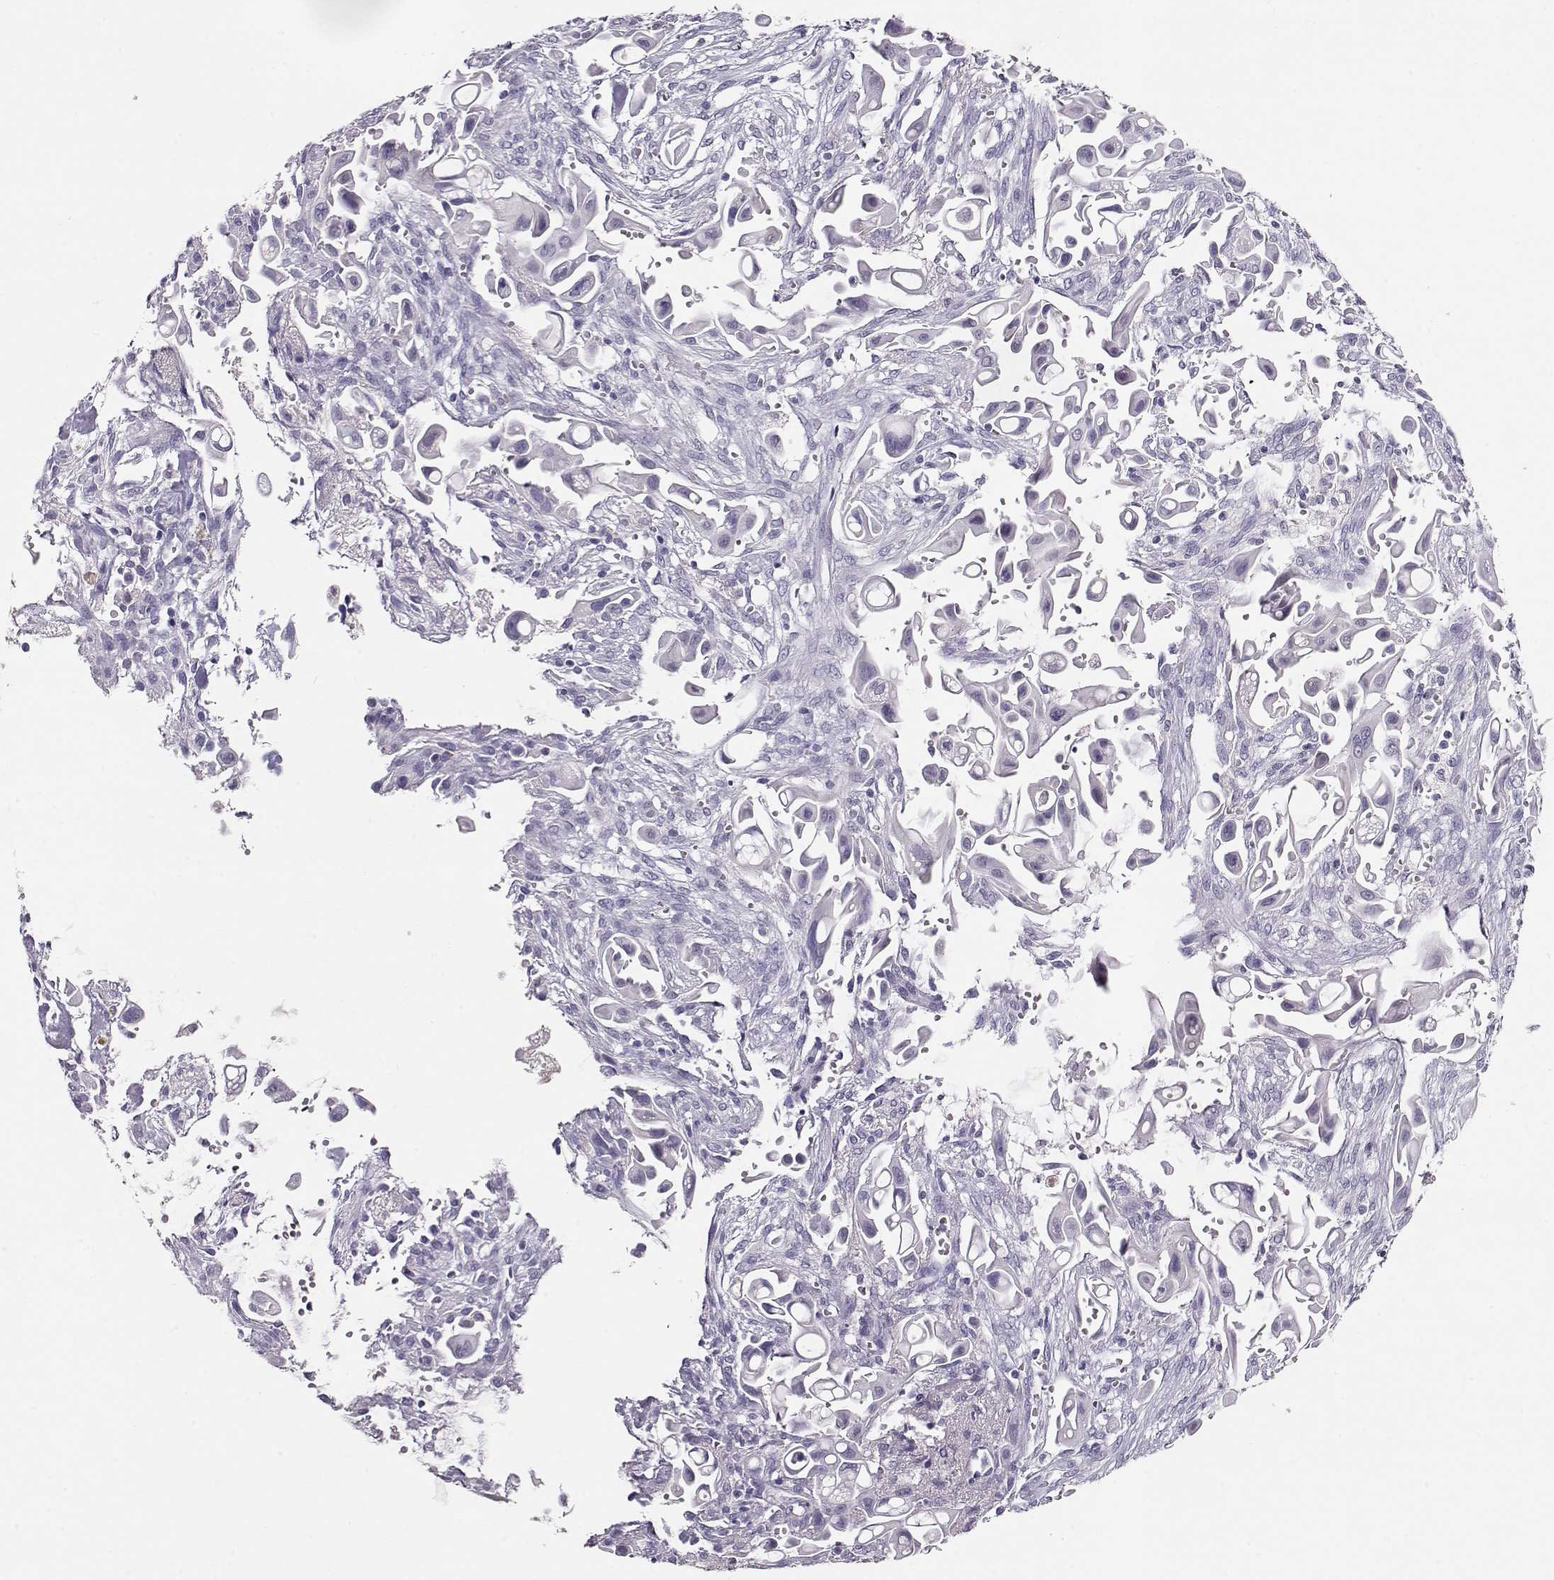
{"staining": {"intensity": "negative", "quantity": "none", "location": "none"}, "tissue": "pancreatic cancer", "cell_type": "Tumor cells", "image_type": "cancer", "snomed": [{"axis": "morphology", "description": "Adenocarcinoma, NOS"}, {"axis": "topography", "description": "Pancreas"}], "caption": "This histopathology image is of pancreatic cancer (adenocarcinoma) stained with immunohistochemistry to label a protein in brown with the nuclei are counter-stained blue. There is no expression in tumor cells.", "gene": "RBM44", "patient": {"sex": "male", "age": 50}}